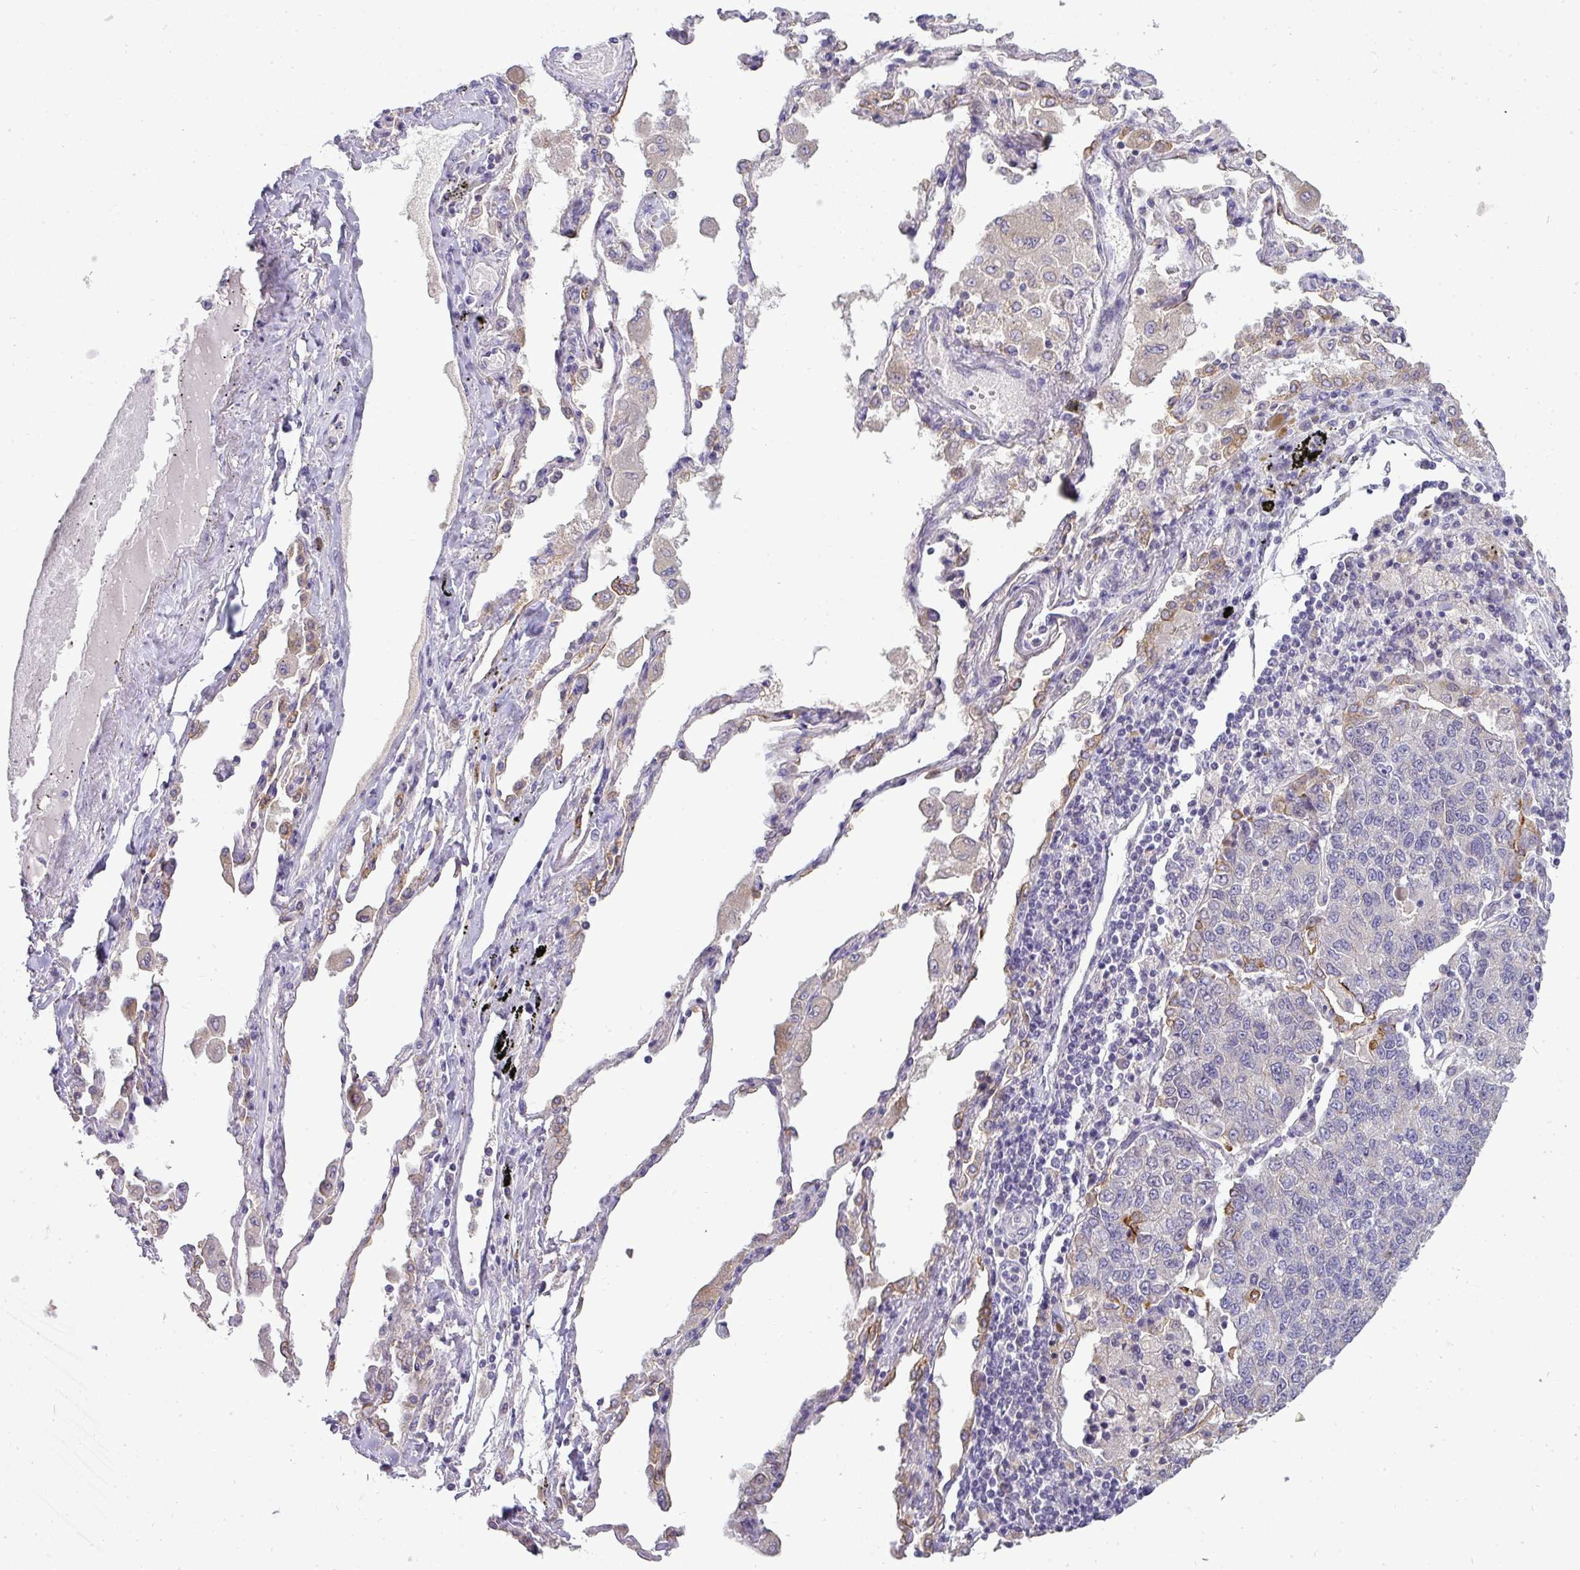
{"staining": {"intensity": "moderate", "quantity": "<25%", "location": "cytoplasmic/membranous"}, "tissue": "lung cancer", "cell_type": "Tumor cells", "image_type": "cancer", "snomed": [{"axis": "morphology", "description": "Squamous cell carcinoma, NOS"}, {"axis": "topography", "description": "Lung"}], "caption": "Protein analysis of lung squamous cell carcinoma tissue shows moderate cytoplasmic/membranous staining in about <25% of tumor cells. Ihc stains the protein of interest in brown and the nuclei are stained blue.", "gene": "ASXL3", "patient": {"sex": "female", "age": 70}}